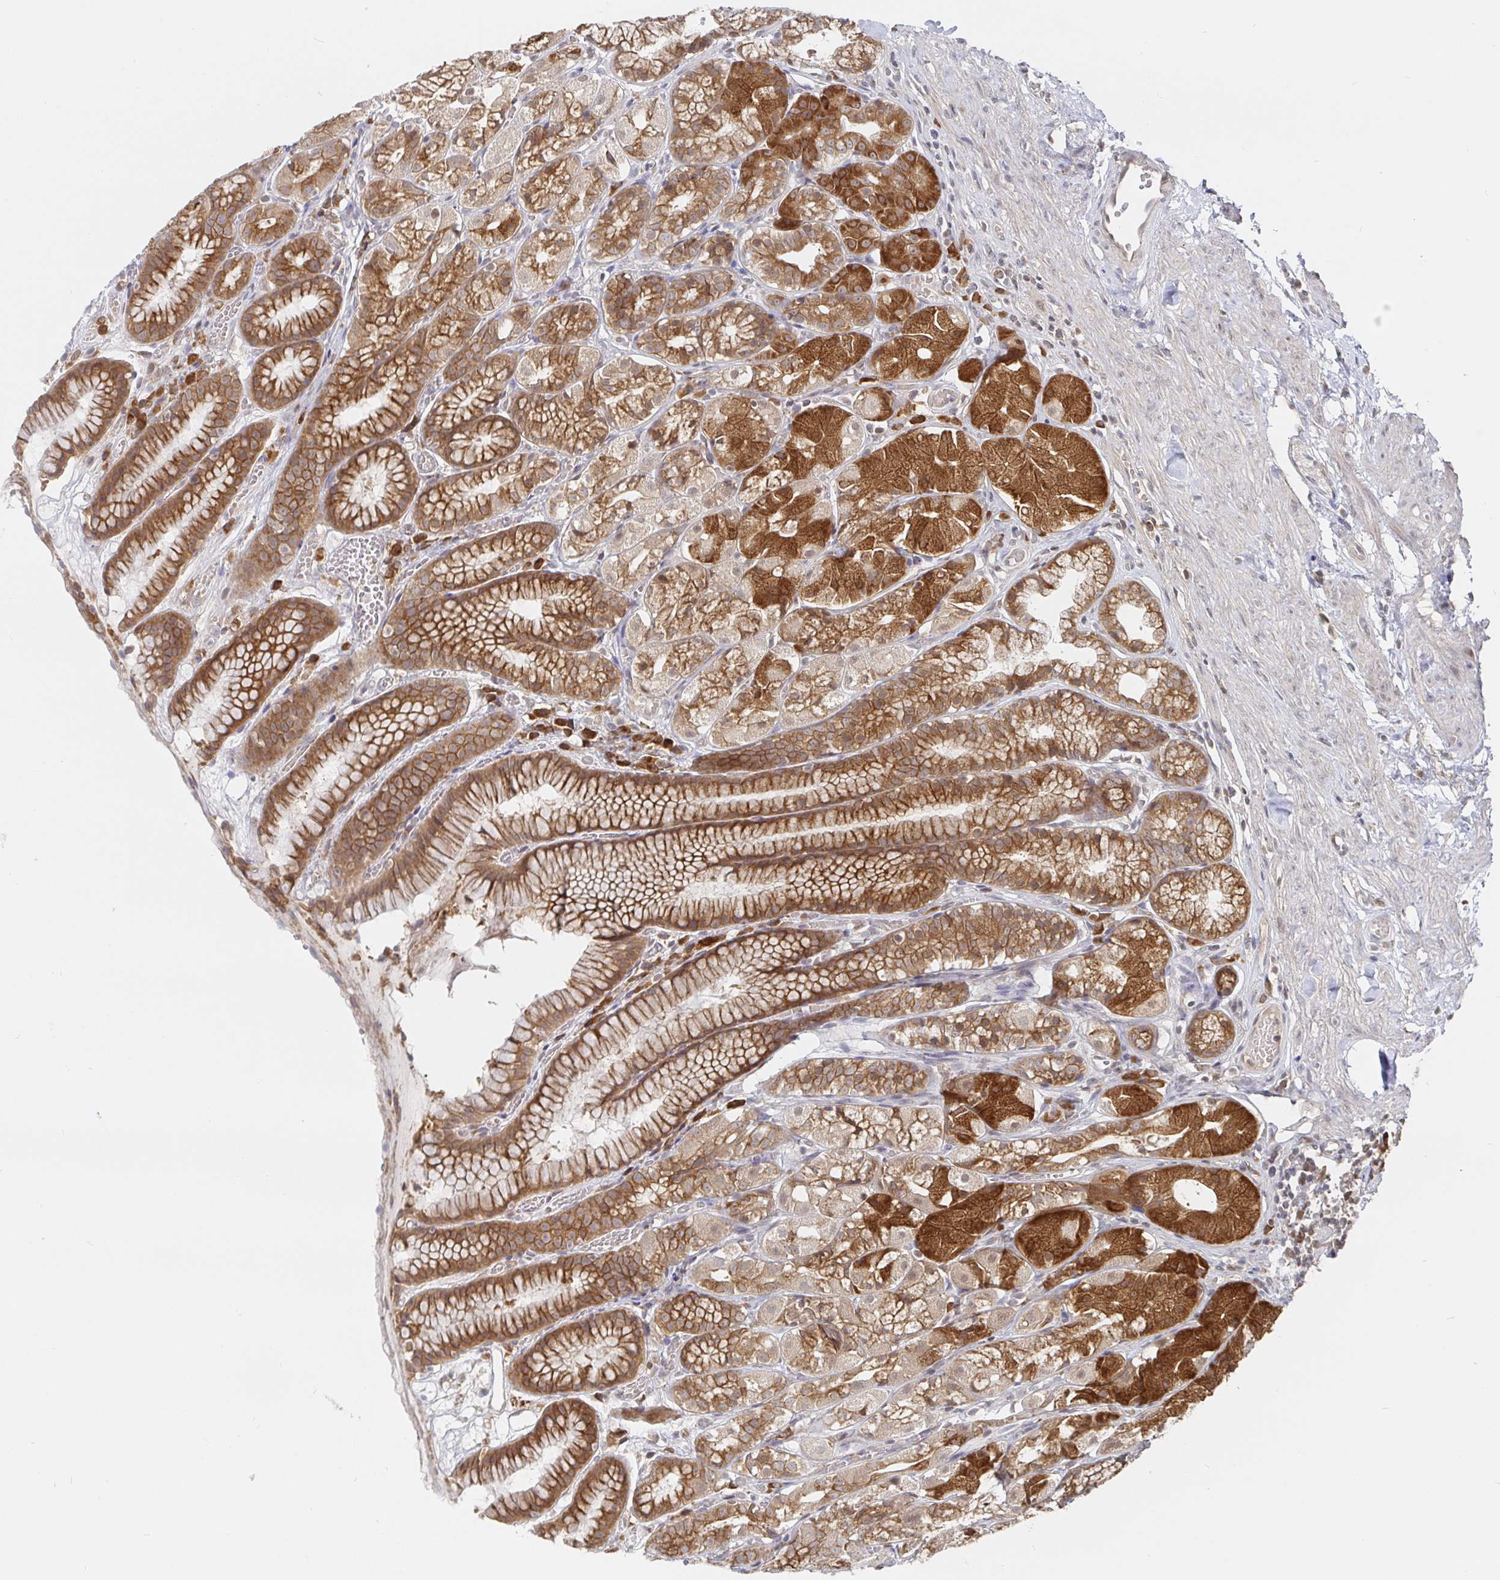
{"staining": {"intensity": "strong", "quantity": ">75%", "location": "cytoplasmic/membranous"}, "tissue": "stomach", "cell_type": "Glandular cells", "image_type": "normal", "snomed": [{"axis": "morphology", "description": "Normal tissue, NOS"}, {"axis": "topography", "description": "Stomach"}], "caption": "Immunohistochemistry histopathology image of benign human stomach stained for a protein (brown), which shows high levels of strong cytoplasmic/membranous positivity in approximately >75% of glandular cells.", "gene": "ALG1L2", "patient": {"sex": "male", "age": 70}}